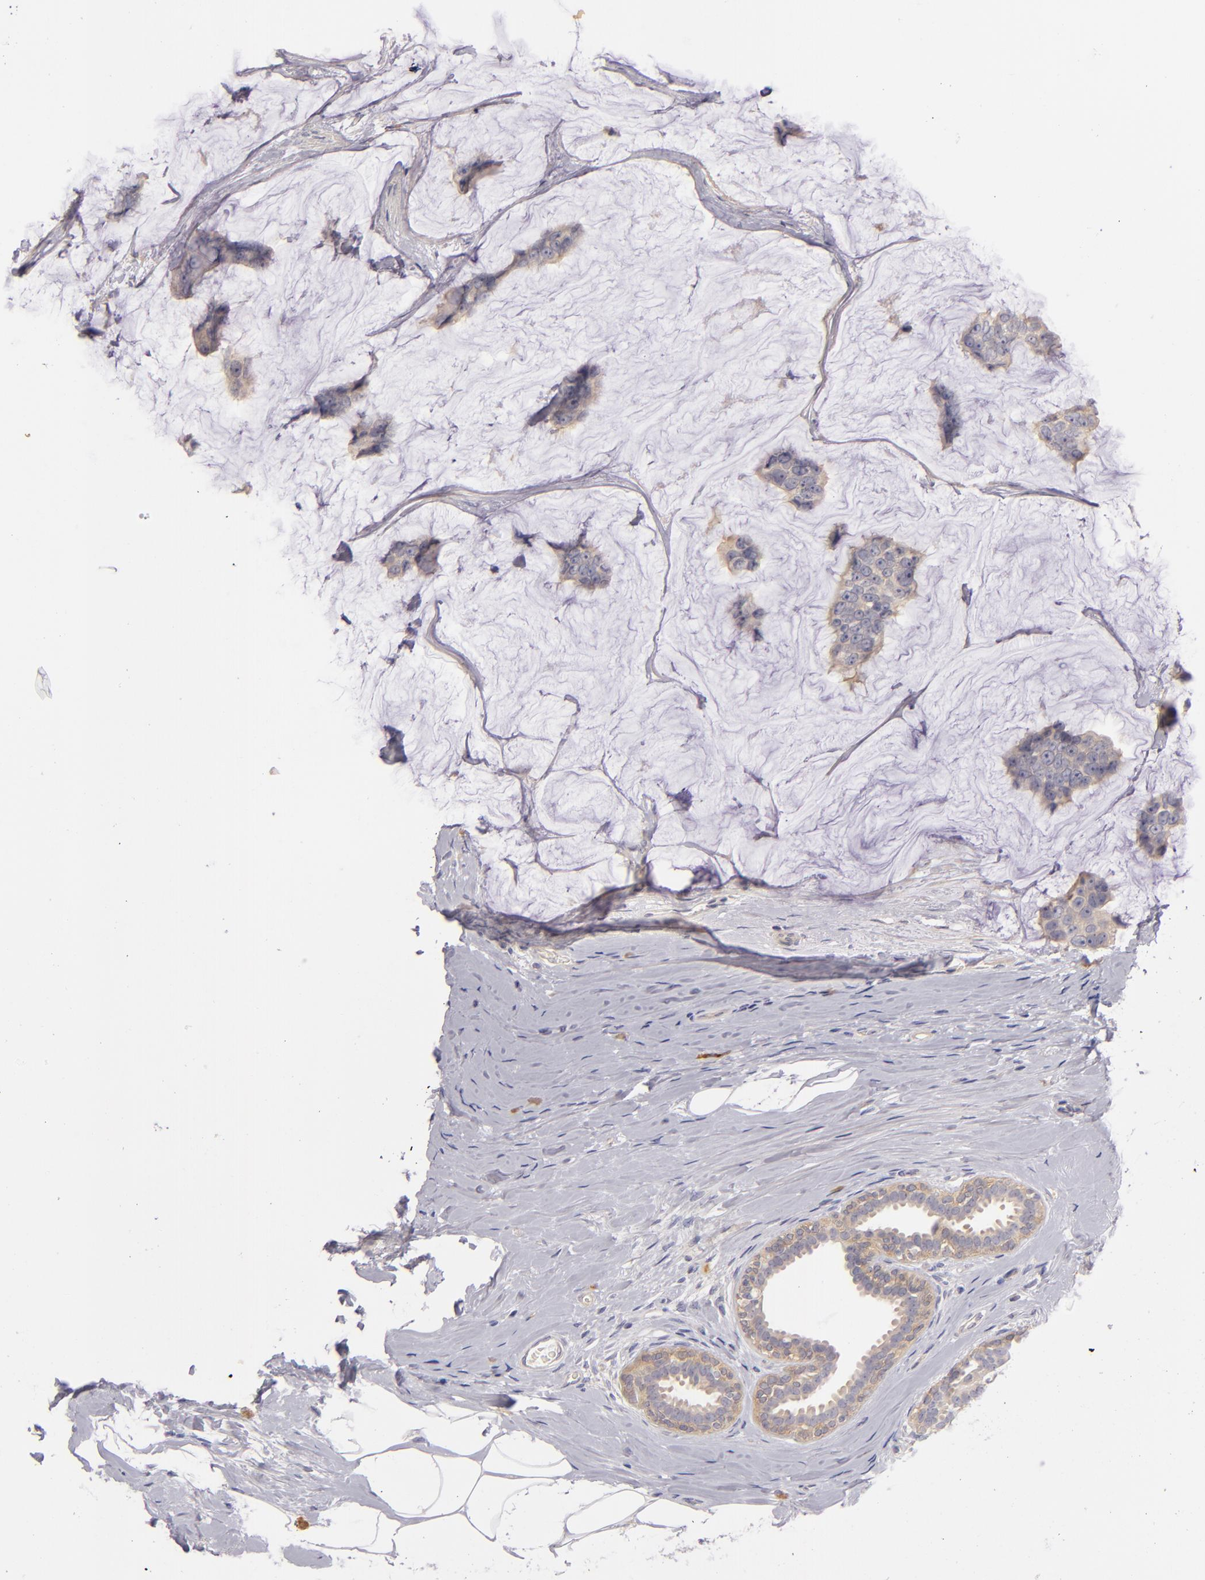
{"staining": {"intensity": "weak", "quantity": "25%-75%", "location": "cytoplasmic/membranous"}, "tissue": "breast cancer", "cell_type": "Tumor cells", "image_type": "cancer", "snomed": [{"axis": "morphology", "description": "Normal tissue, NOS"}, {"axis": "morphology", "description": "Duct carcinoma"}, {"axis": "topography", "description": "Breast"}], "caption": "A high-resolution image shows IHC staining of intraductal carcinoma (breast), which reveals weak cytoplasmic/membranous staining in about 25%-75% of tumor cells.", "gene": "CD83", "patient": {"sex": "female", "age": 50}}